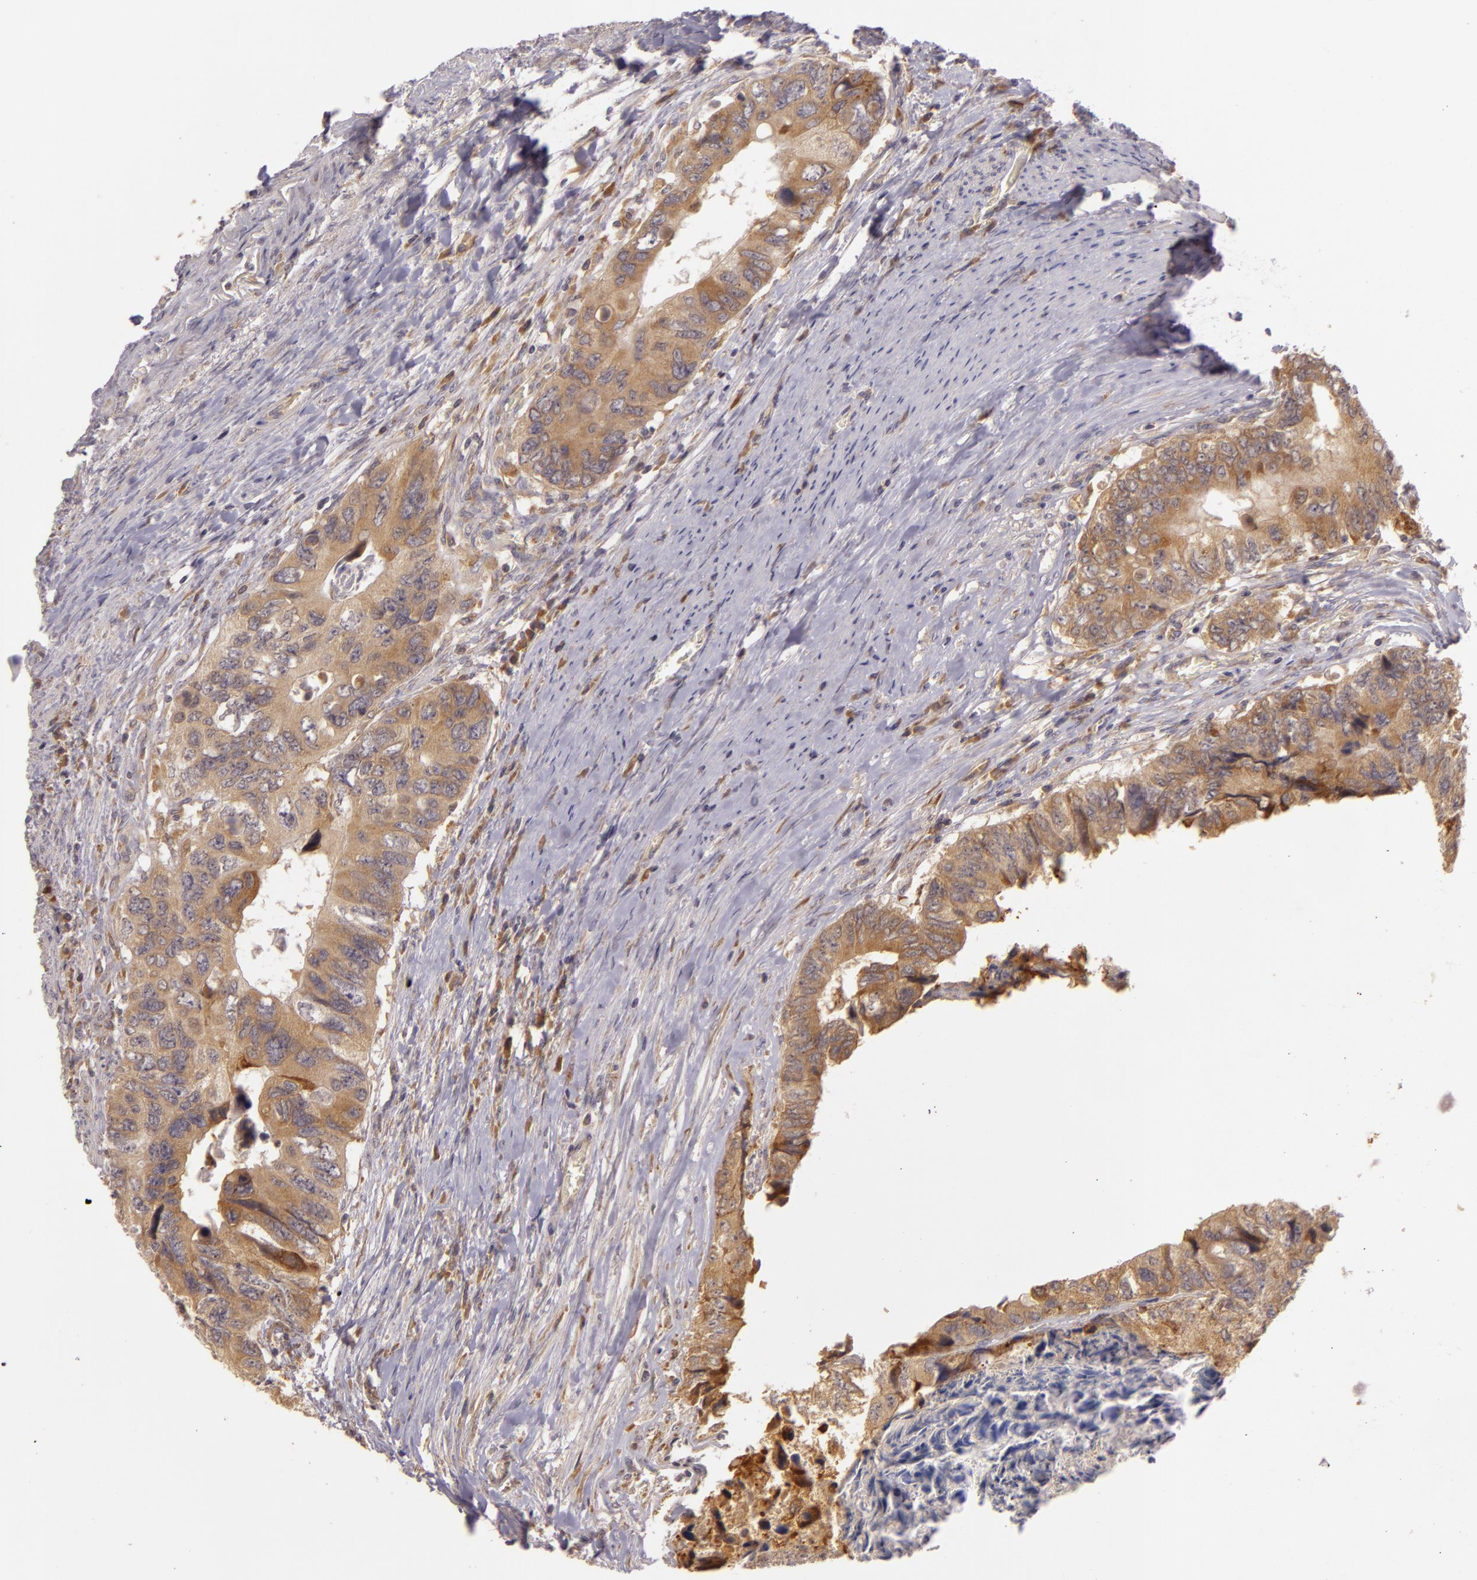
{"staining": {"intensity": "moderate", "quantity": "25%-75%", "location": "cytoplasmic/membranous"}, "tissue": "colorectal cancer", "cell_type": "Tumor cells", "image_type": "cancer", "snomed": [{"axis": "morphology", "description": "Adenocarcinoma, NOS"}, {"axis": "topography", "description": "Rectum"}], "caption": "Immunohistochemical staining of colorectal adenocarcinoma displays medium levels of moderate cytoplasmic/membranous positivity in about 25%-75% of tumor cells.", "gene": "PPP1R3F", "patient": {"sex": "female", "age": 82}}